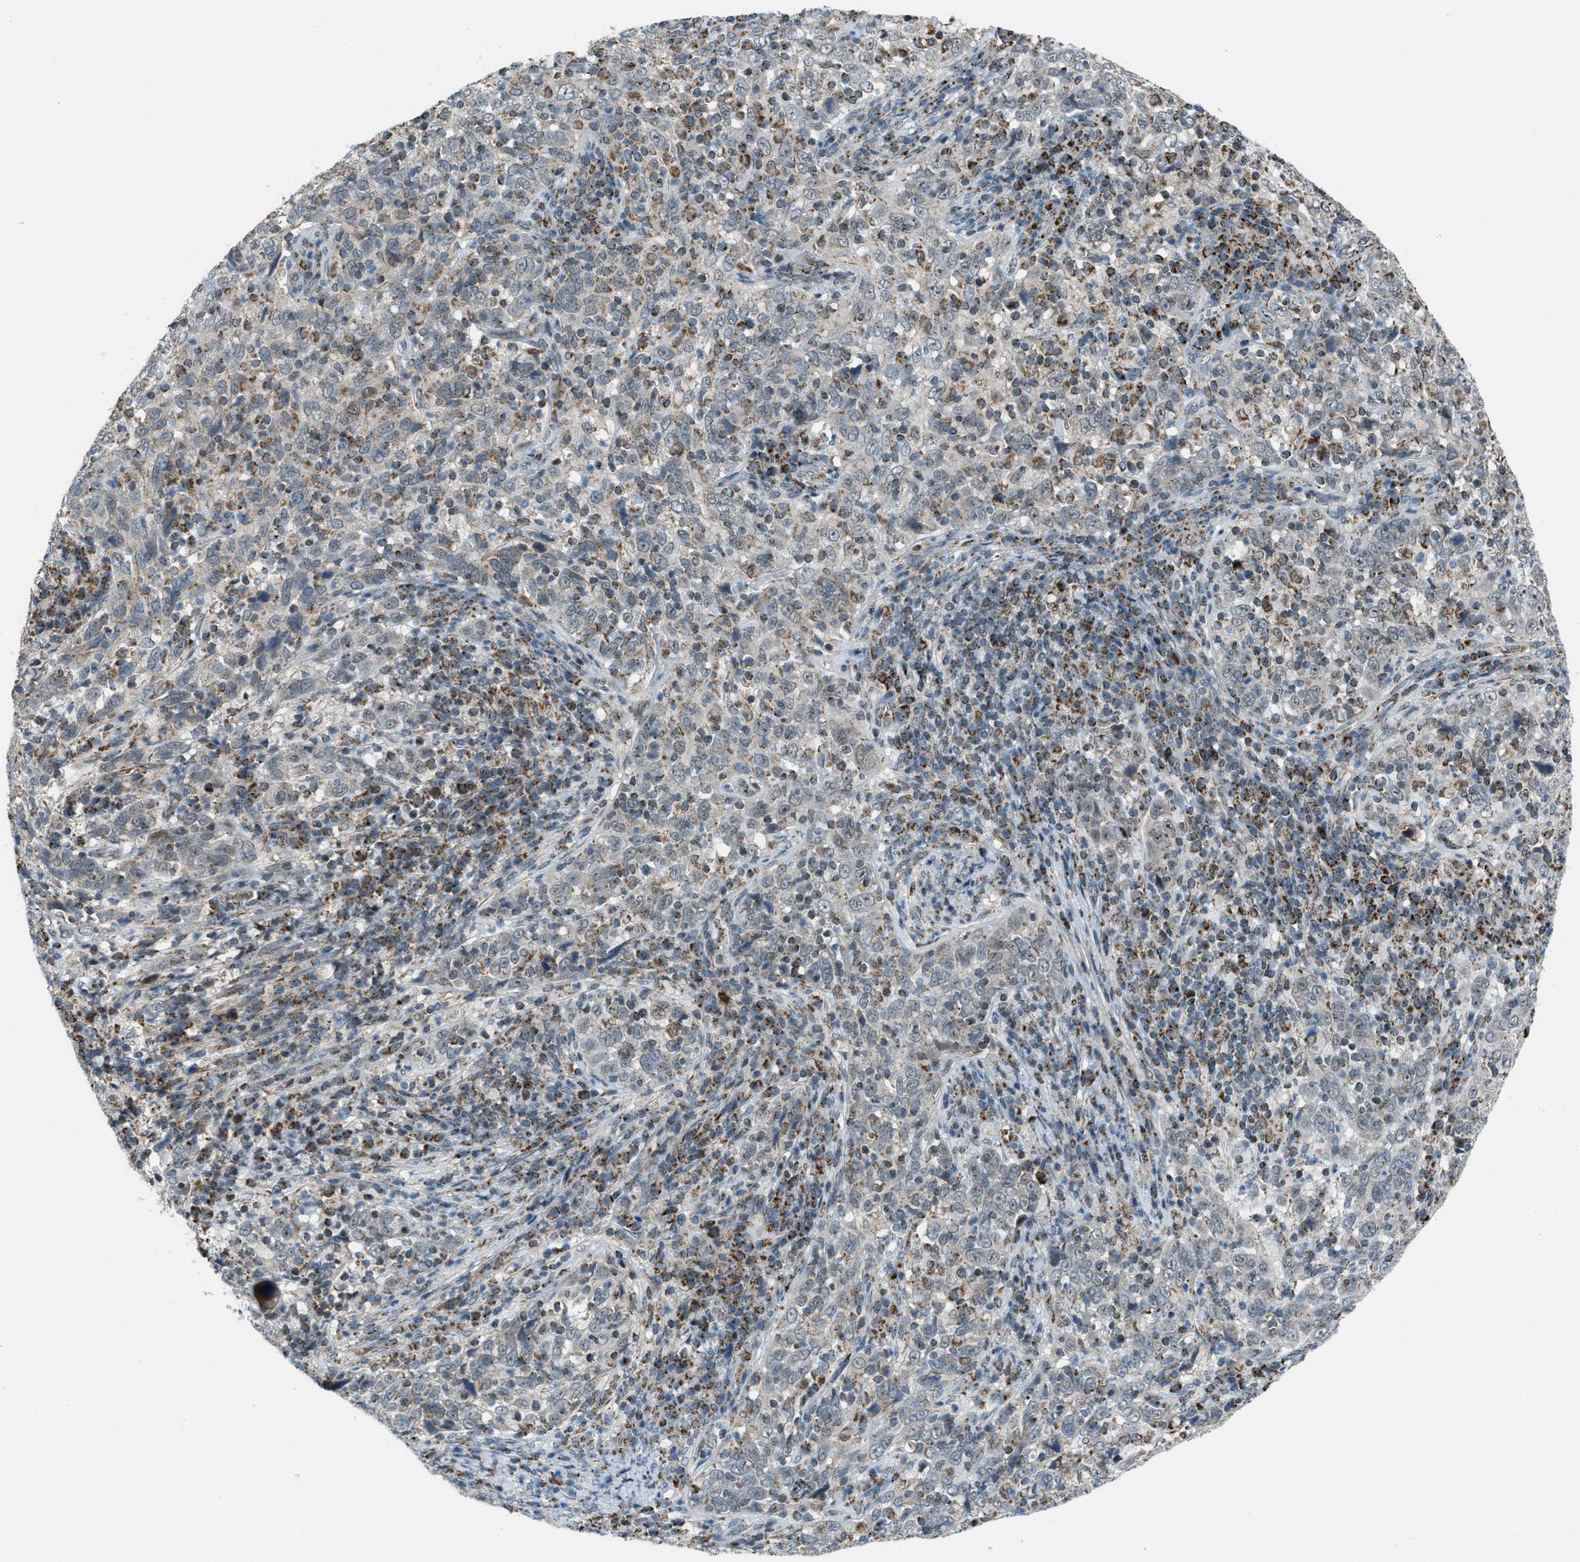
{"staining": {"intensity": "weak", "quantity": ">75%", "location": "cytoplasmic/membranous"}, "tissue": "cervical cancer", "cell_type": "Tumor cells", "image_type": "cancer", "snomed": [{"axis": "morphology", "description": "Squamous cell carcinoma, NOS"}, {"axis": "topography", "description": "Cervix"}], "caption": "Approximately >75% of tumor cells in human cervical cancer display weak cytoplasmic/membranous protein positivity as visualized by brown immunohistochemical staining.", "gene": "CHN2", "patient": {"sex": "female", "age": 46}}